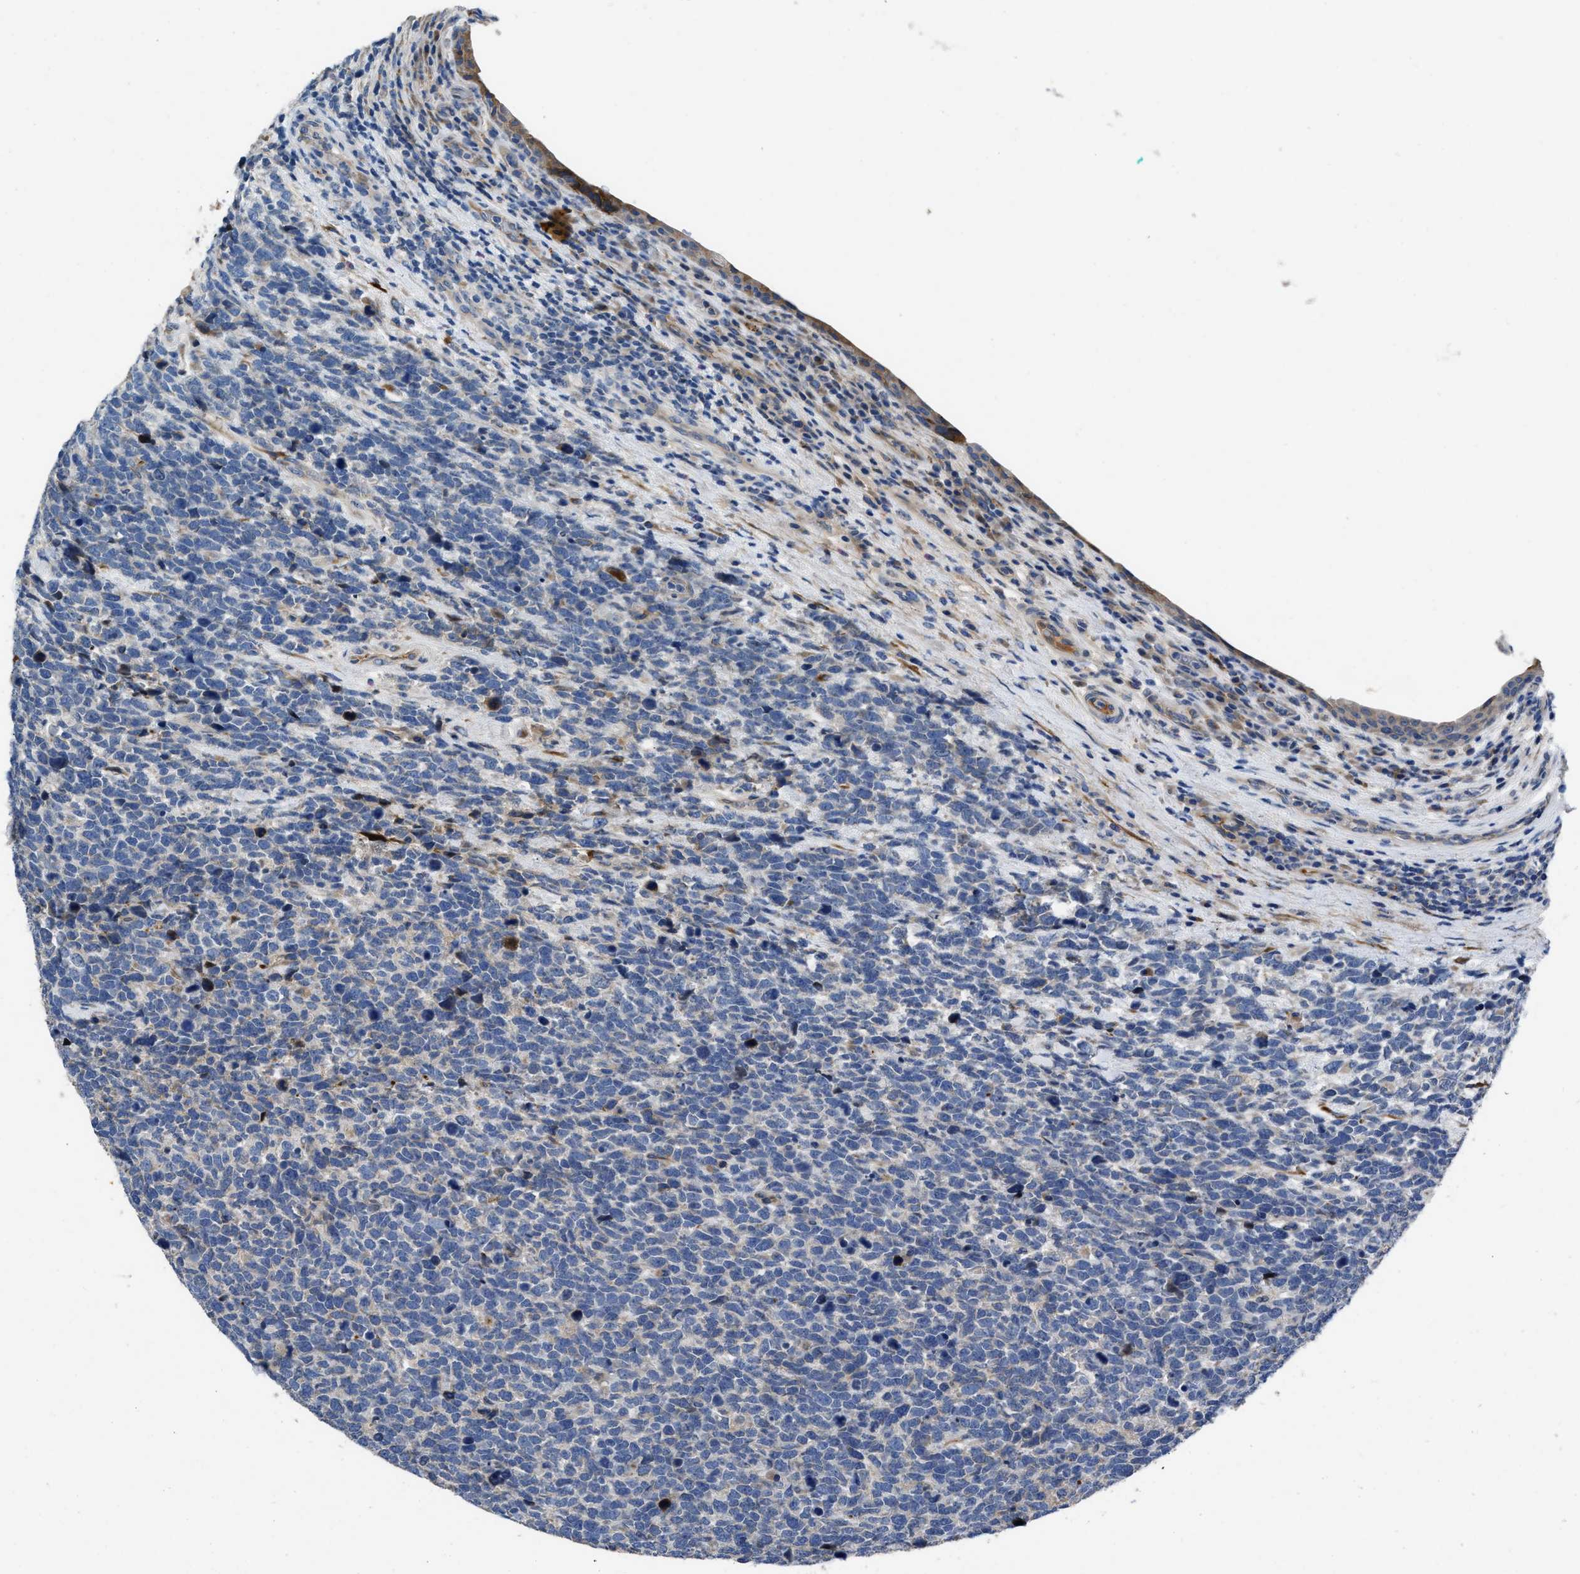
{"staining": {"intensity": "negative", "quantity": "none", "location": "none"}, "tissue": "urothelial cancer", "cell_type": "Tumor cells", "image_type": "cancer", "snomed": [{"axis": "morphology", "description": "Urothelial carcinoma, High grade"}, {"axis": "topography", "description": "Urinary bladder"}], "caption": "Immunohistochemistry micrograph of neoplastic tissue: human urothelial cancer stained with DAB shows no significant protein staining in tumor cells.", "gene": "GGCX", "patient": {"sex": "female", "age": 82}}